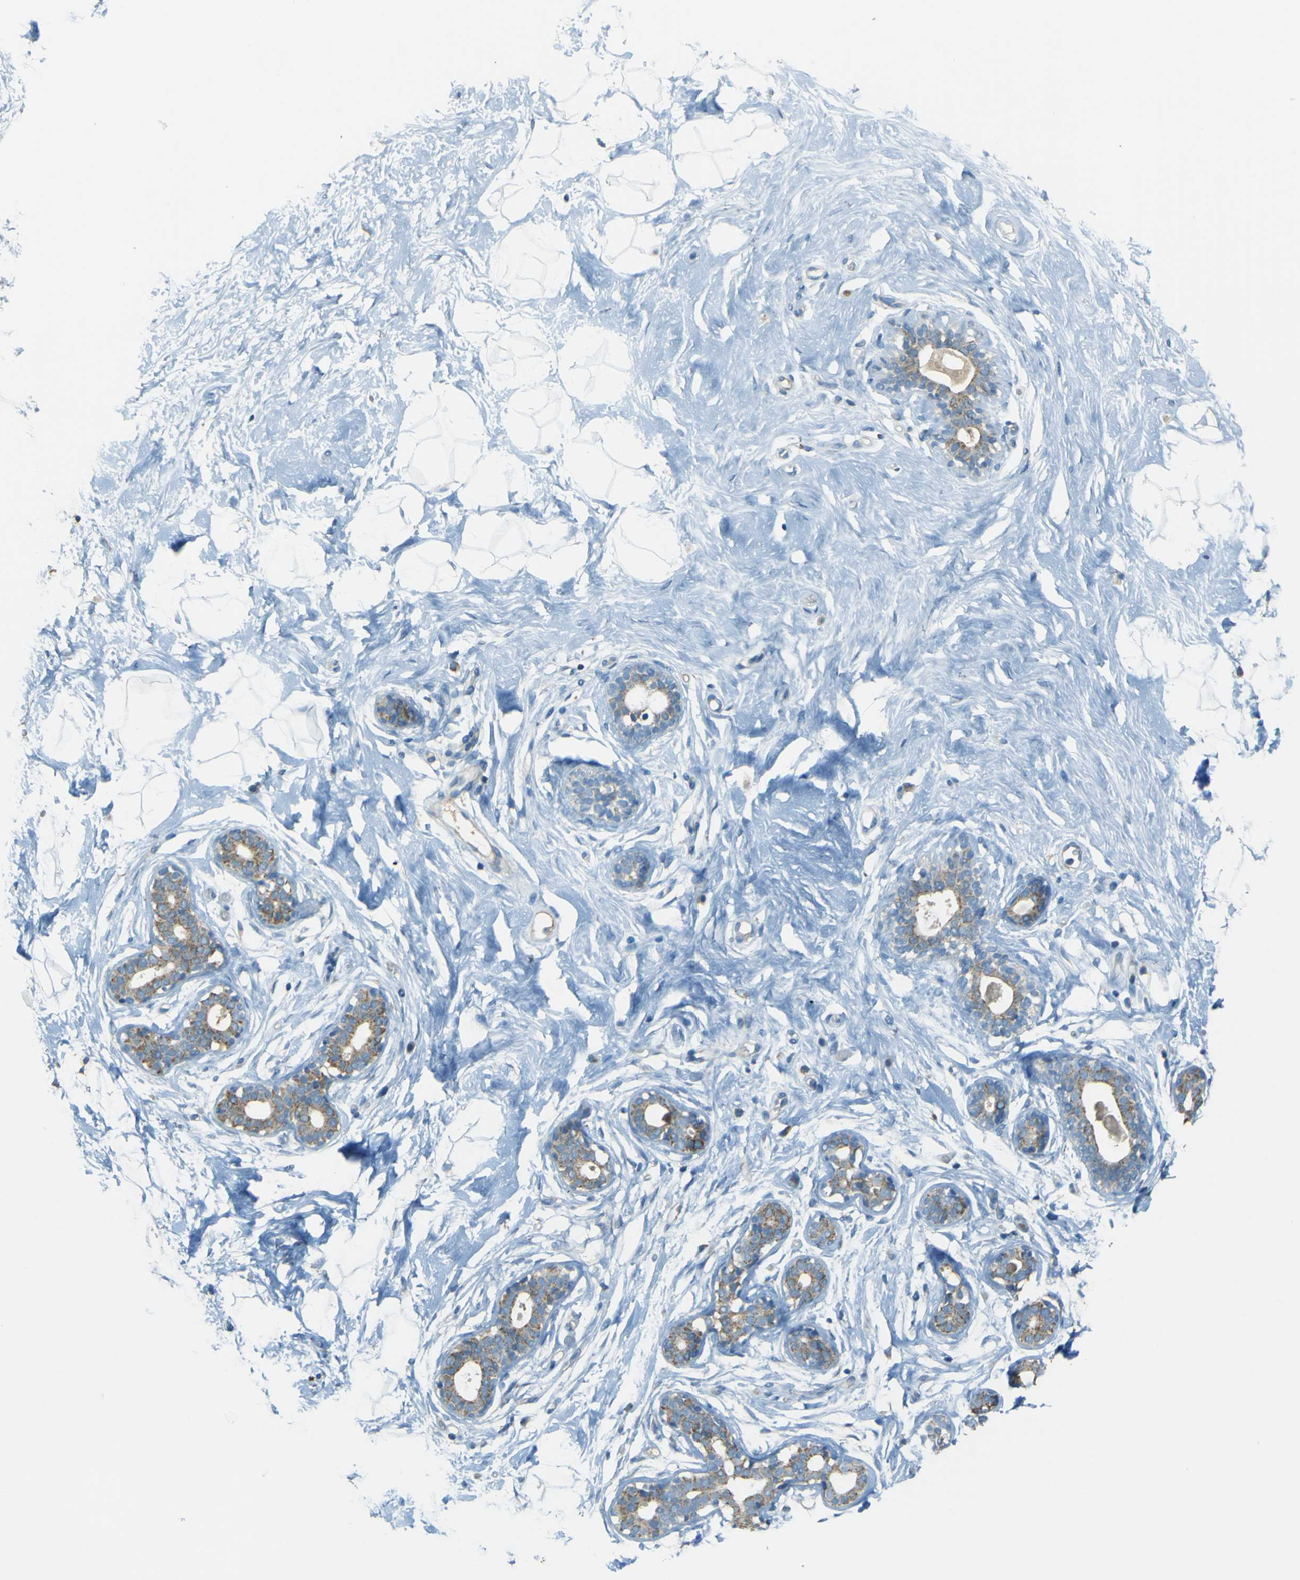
{"staining": {"intensity": "negative", "quantity": "none", "location": "none"}, "tissue": "breast", "cell_type": "Adipocytes", "image_type": "normal", "snomed": [{"axis": "morphology", "description": "Normal tissue, NOS"}, {"axis": "topography", "description": "Breast"}], "caption": "IHC of unremarkable breast exhibits no positivity in adipocytes.", "gene": "FKTN", "patient": {"sex": "female", "age": 23}}